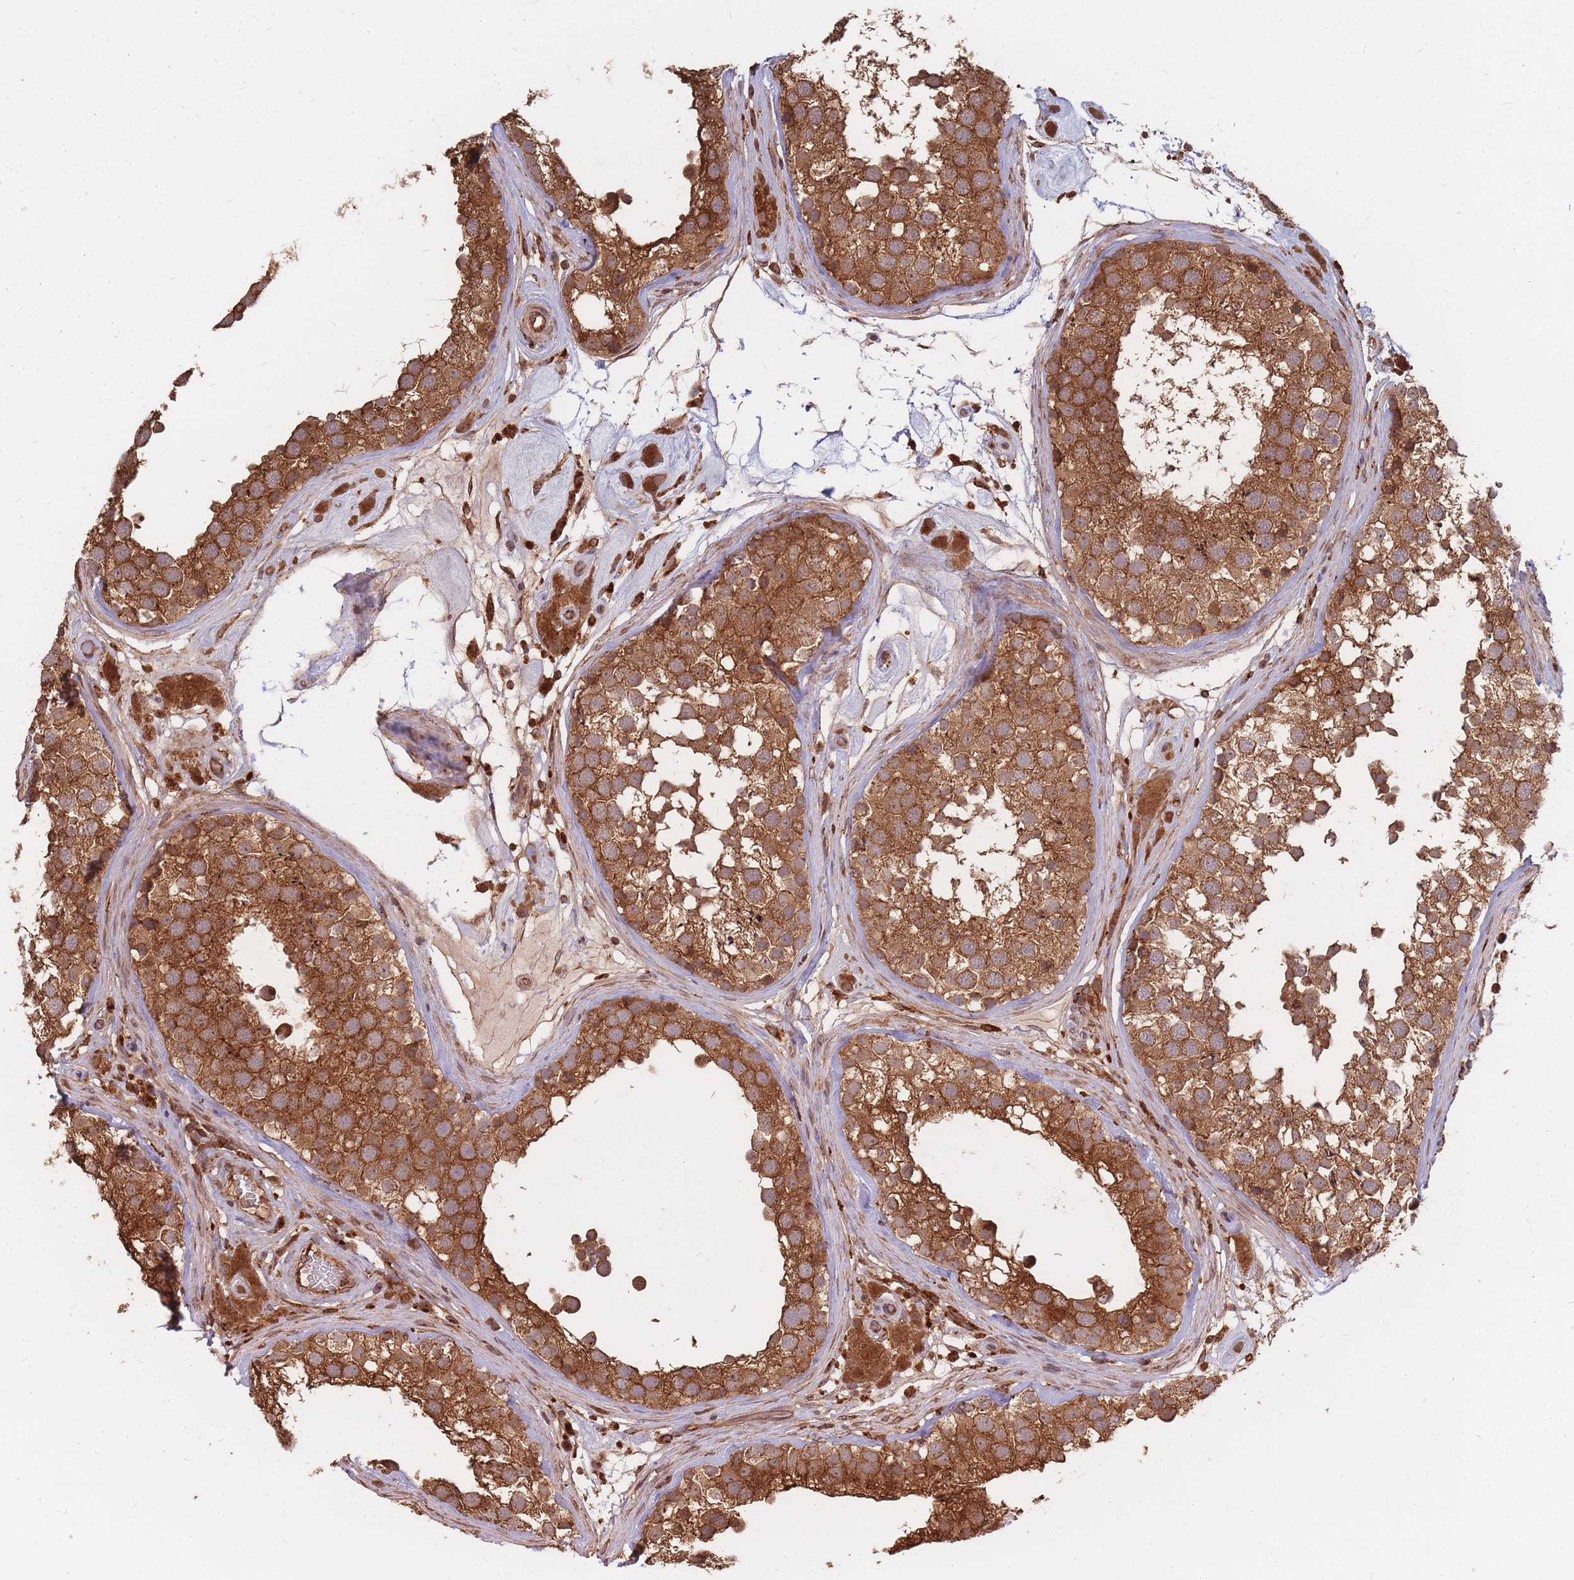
{"staining": {"intensity": "strong", "quantity": ">75%", "location": "cytoplasmic/membranous"}, "tissue": "testis", "cell_type": "Cells in seminiferous ducts", "image_type": "normal", "snomed": [{"axis": "morphology", "description": "Normal tissue, NOS"}, {"axis": "topography", "description": "Testis"}], "caption": "Strong cytoplasmic/membranous staining is seen in about >75% of cells in seminiferous ducts in benign testis. Nuclei are stained in blue.", "gene": "RASSF2", "patient": {"sex": "male", "age": 46}}